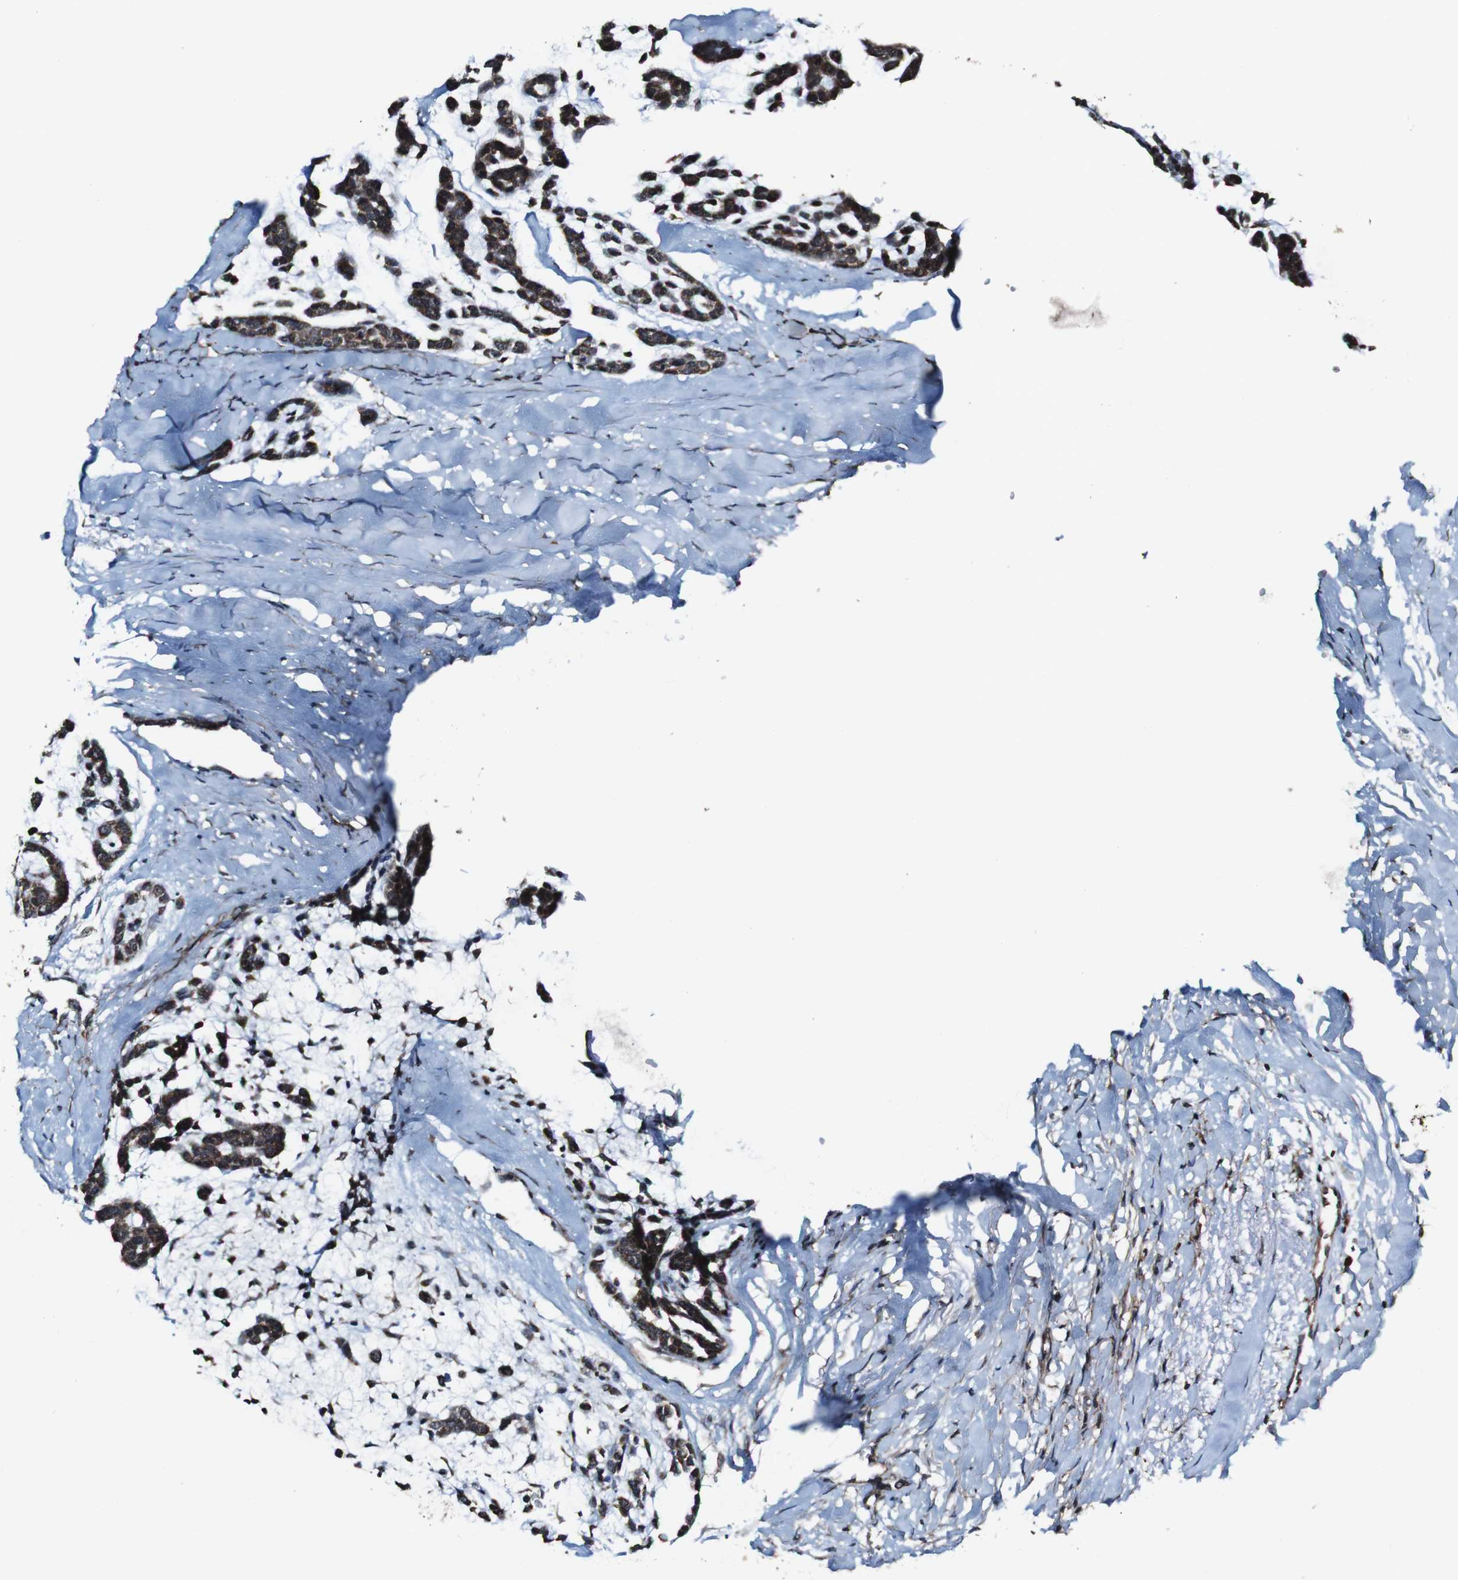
{"staining": {"intensity": "strong", "quantity": ">75%", "location": "cytoplasmic/membranous"}, "tissue": "head and neck cancer", "cell_type": "Tumor cells", "image_type": "cancer", "snomed": [{"axis": "morphology", "description": "Adenocarcinoma, NOS"}, {"axis": "morphology", "description": "Adenoma, NOS"}, {"axis": "topography", "description": "Head-Neck"}], "caption": "High-power microscopy captured an immunohistochemistry (IHC) image of head and neck adenocarcinoma, revealing strong cytoplasmic/membranous positivity in approximately >75% of tumor cells. Using DAB (3,3'-diaminobenzidine) (brown) and hematoxylin (blue) stains, captured at high magnification using brightfield microscopy.", "gene": "BTN3A3", "patient": {"sex": "female", "age": 55}}